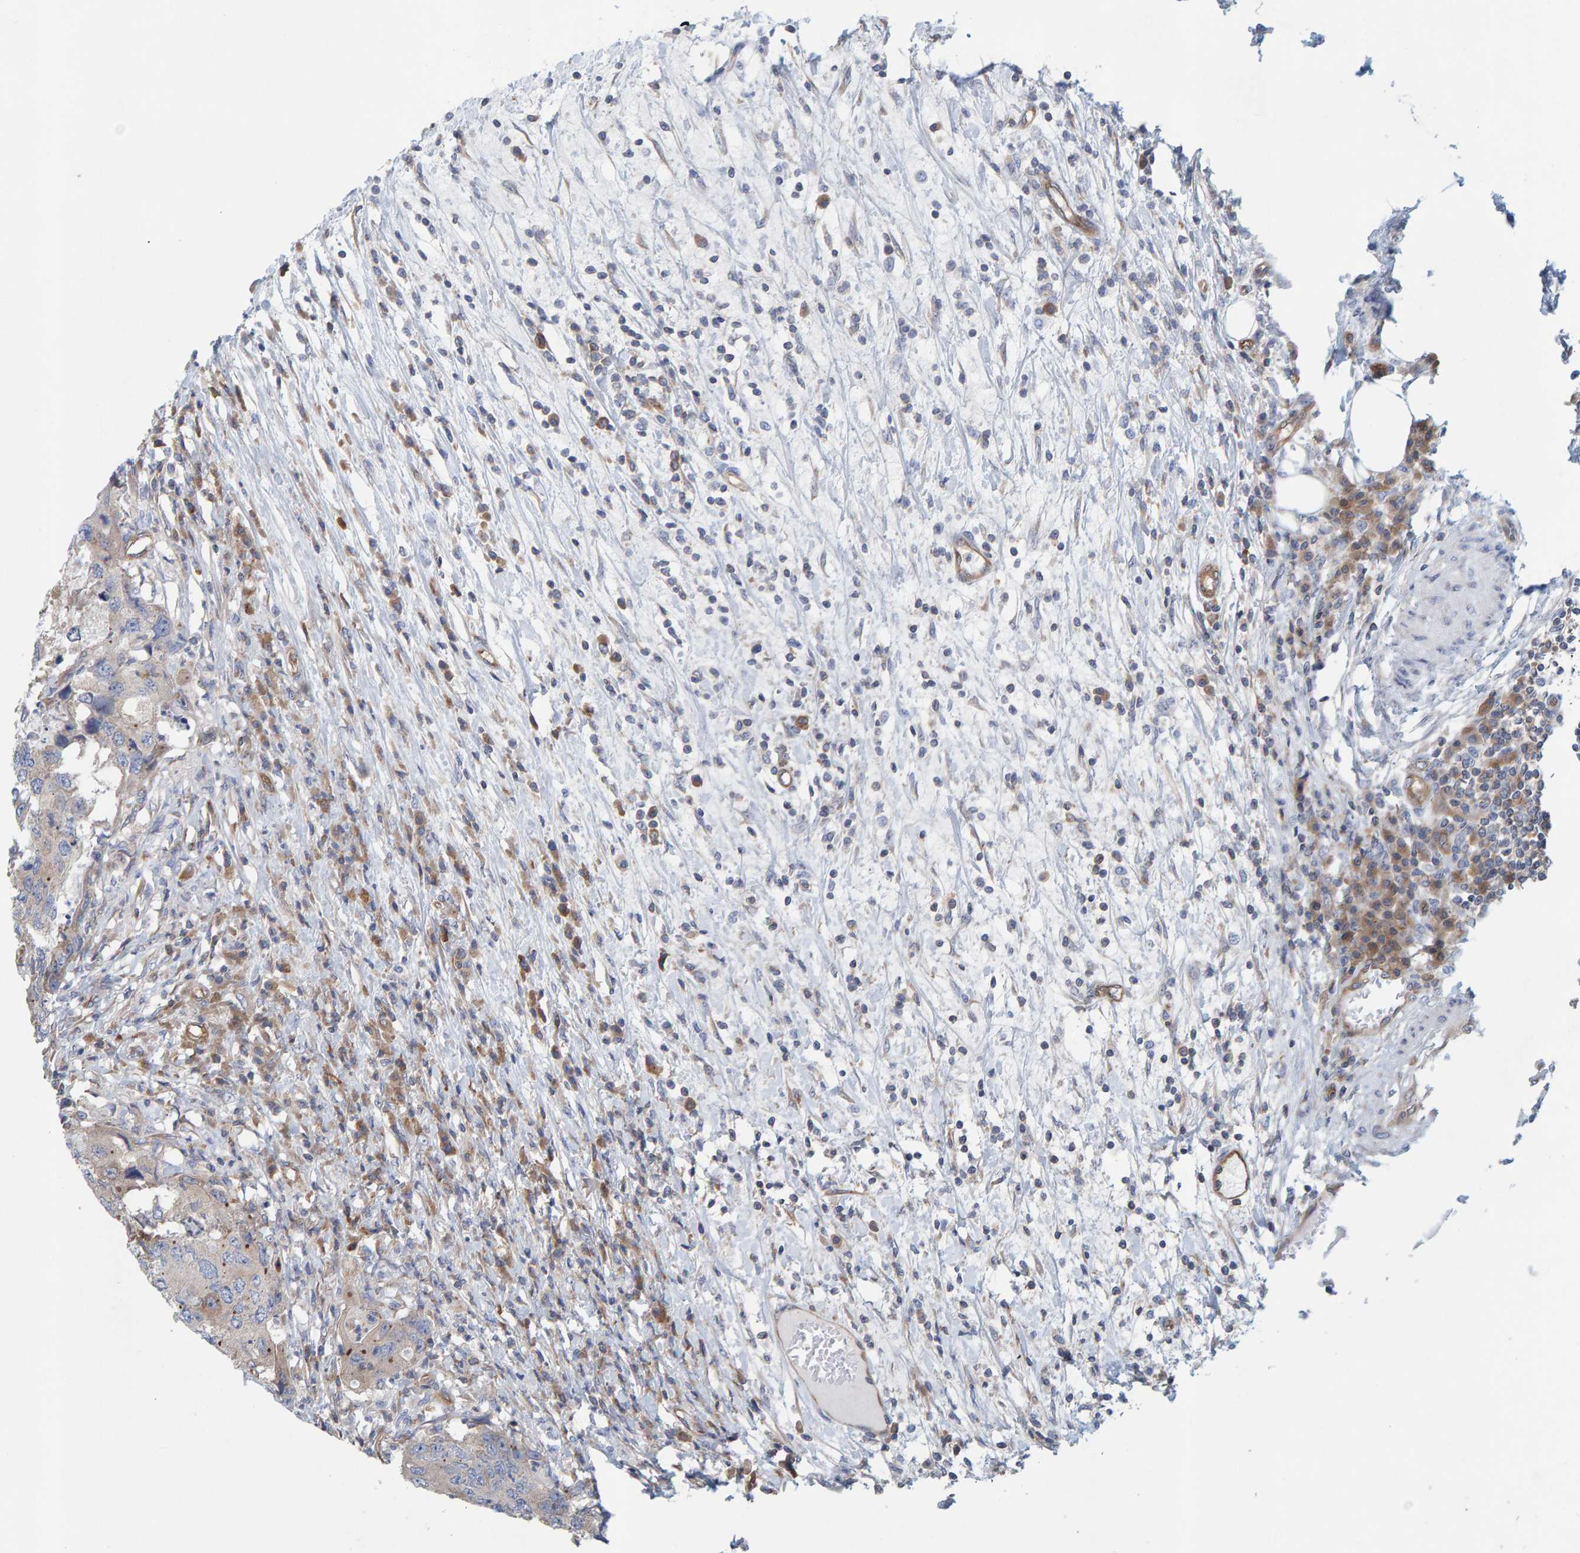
{"staining": {"intensity": "weak", "quantity": "<25%", "location": "cytoplasmic/membranous"}, "tissue": "colorectal cancer", "cell_type": "Tumor cells", "image_type": "cancer", "snomed": [{"axis": "morphology", "description": "Adenocarcinoma, NOS"}, {"axis": "topography", "description": "Colon"}], "caption": "Protein analysis of colorectal cancer (adenocarcinoma) shows no significant positivity in tumor cells.", "gene": "PRKD2", "patient": {"sex": "male", "age": 71}}